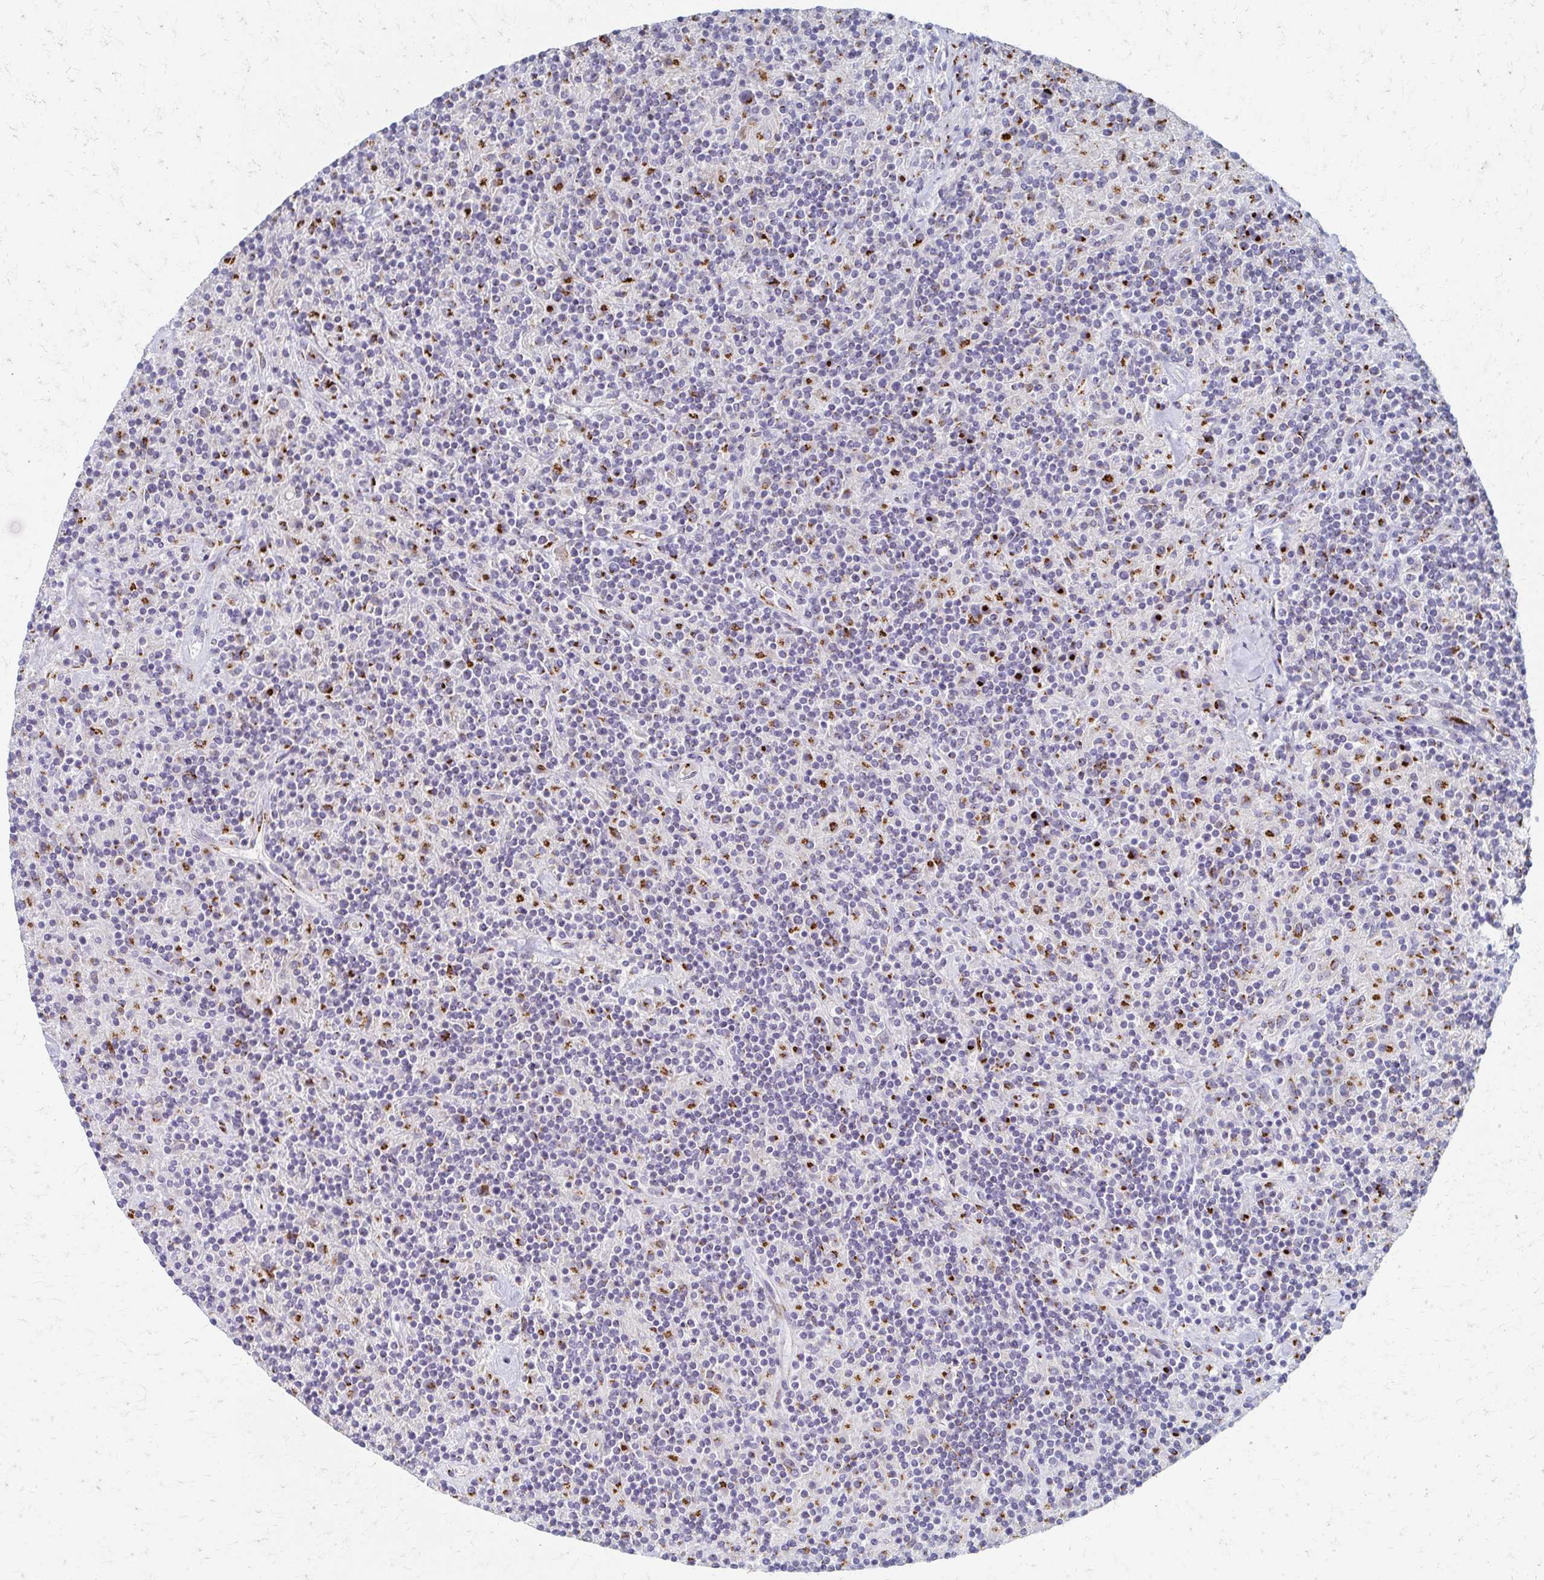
{"staining": {"intensity": "moderate", "quantity": ">75%", "location": "cytoplasmic/membranous"}, "tissue": "lymphoma", "cell_type": "Tumor cells", "image_type": "cancer", "snomed": [{"axis": "morphology", "description": "Hodgkin's disease, NOS"}, {"axis": "topography", "description": "Lymph node"}], "caption": "DAB (3,3'-diaminobenzidine) immunohistochemical staining of lymphoma reveals moderate cytoplasmic/membranous protein staining in approximately >75% of tumor cells.", "gene": "TM9SF1", "patient": {"sex": "male", "age": 70}}